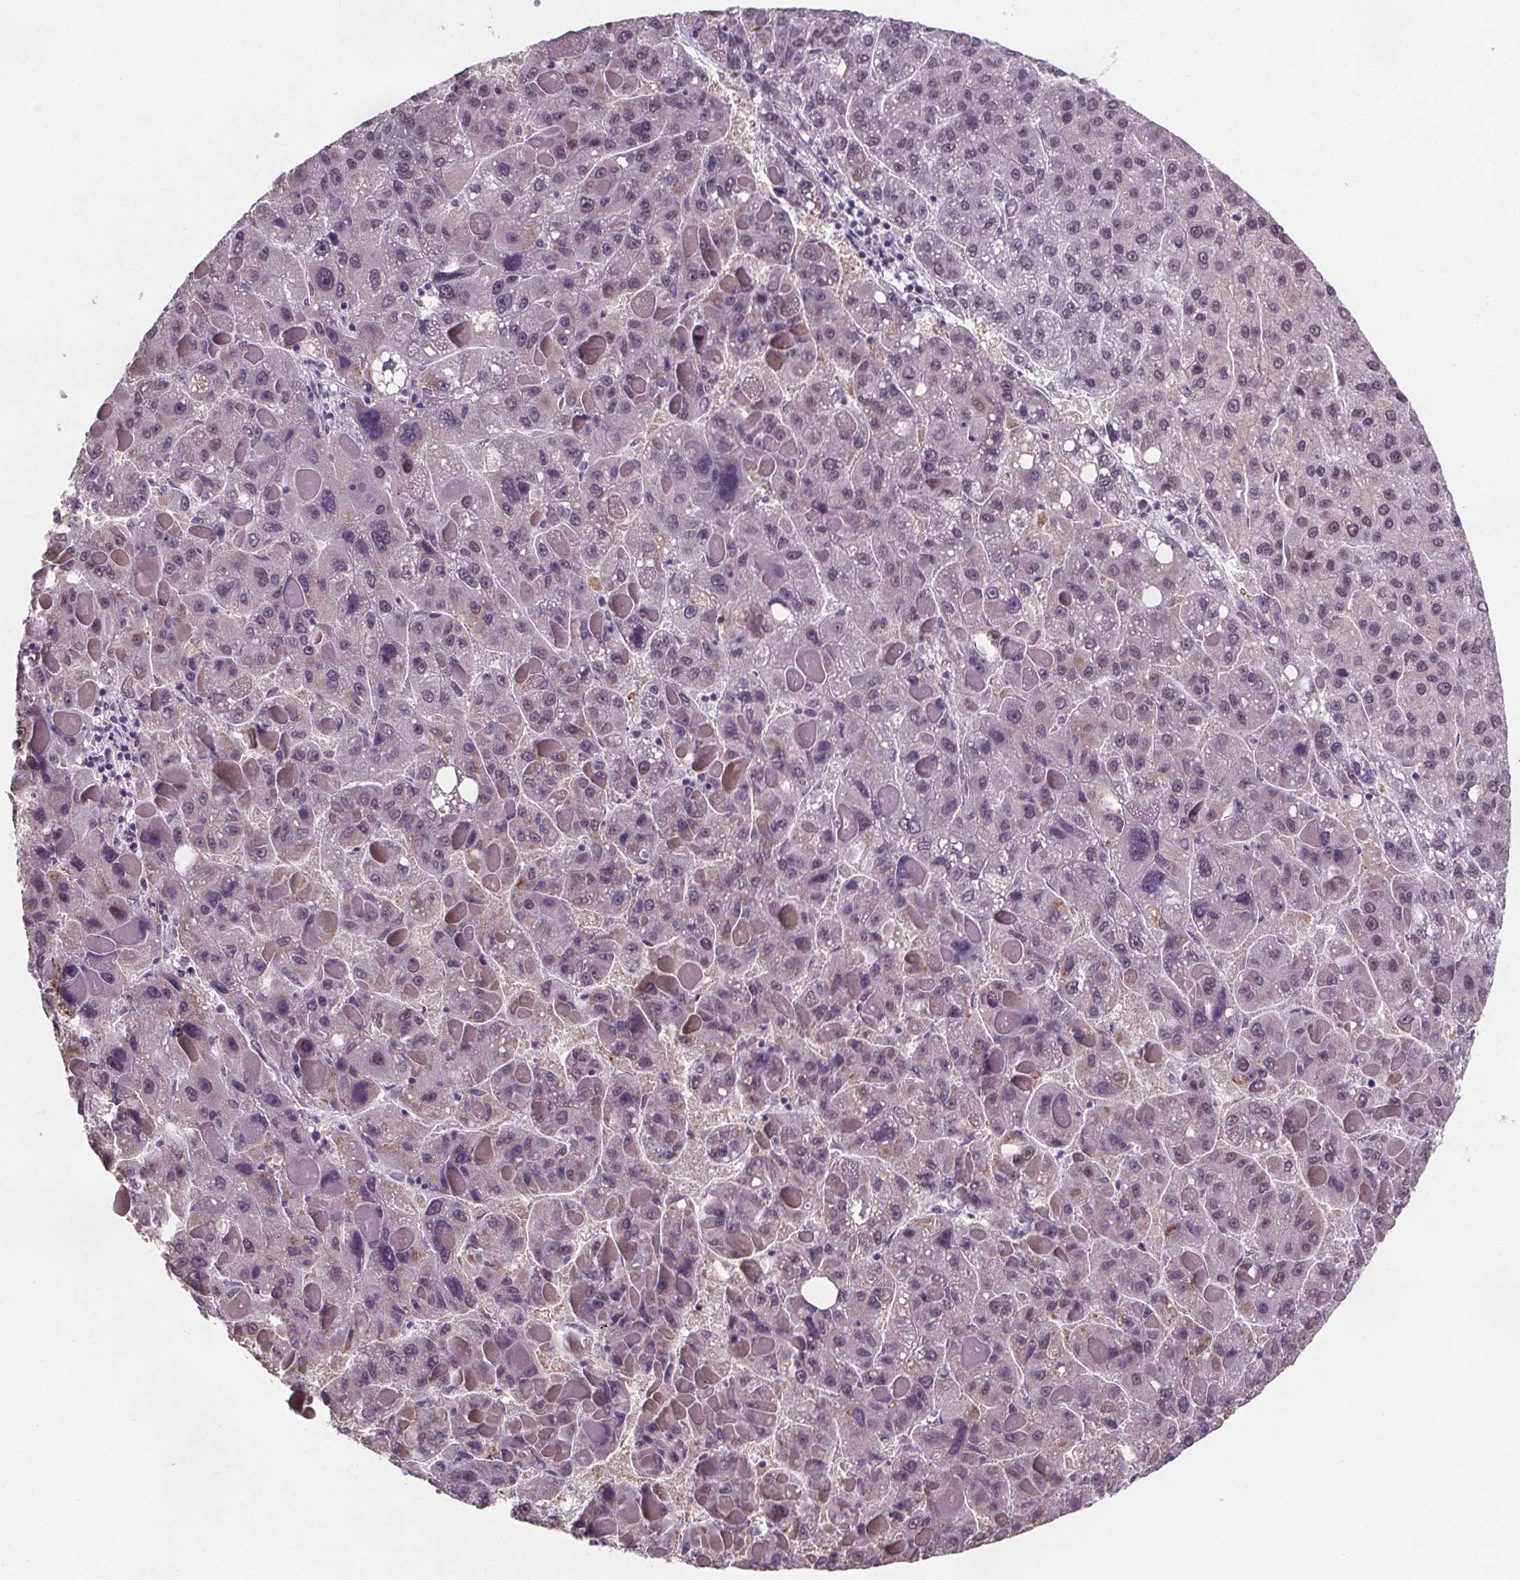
{"staining": {"intensity": "weak", "quantity": "25%-75%", "location": "nuclear"}, "tissue": "liver cancer", "cell_type": "Tumor cells", "image_type": "cancer", "snomed": [{"axis": "morphology", "description": "Carcinoma, Hepatocellular, NOS"}, {"axis": "topography", "description": "Liver"}], "caption": "Immunohistochemical staining of human liver cancer (hepatocellular carcinoma) reveals low levels of weak nuclear staining in about 25%-75% of tumor cells.", "gene": "ZNF572", "patient": {"sex": "female", "age": 82}}